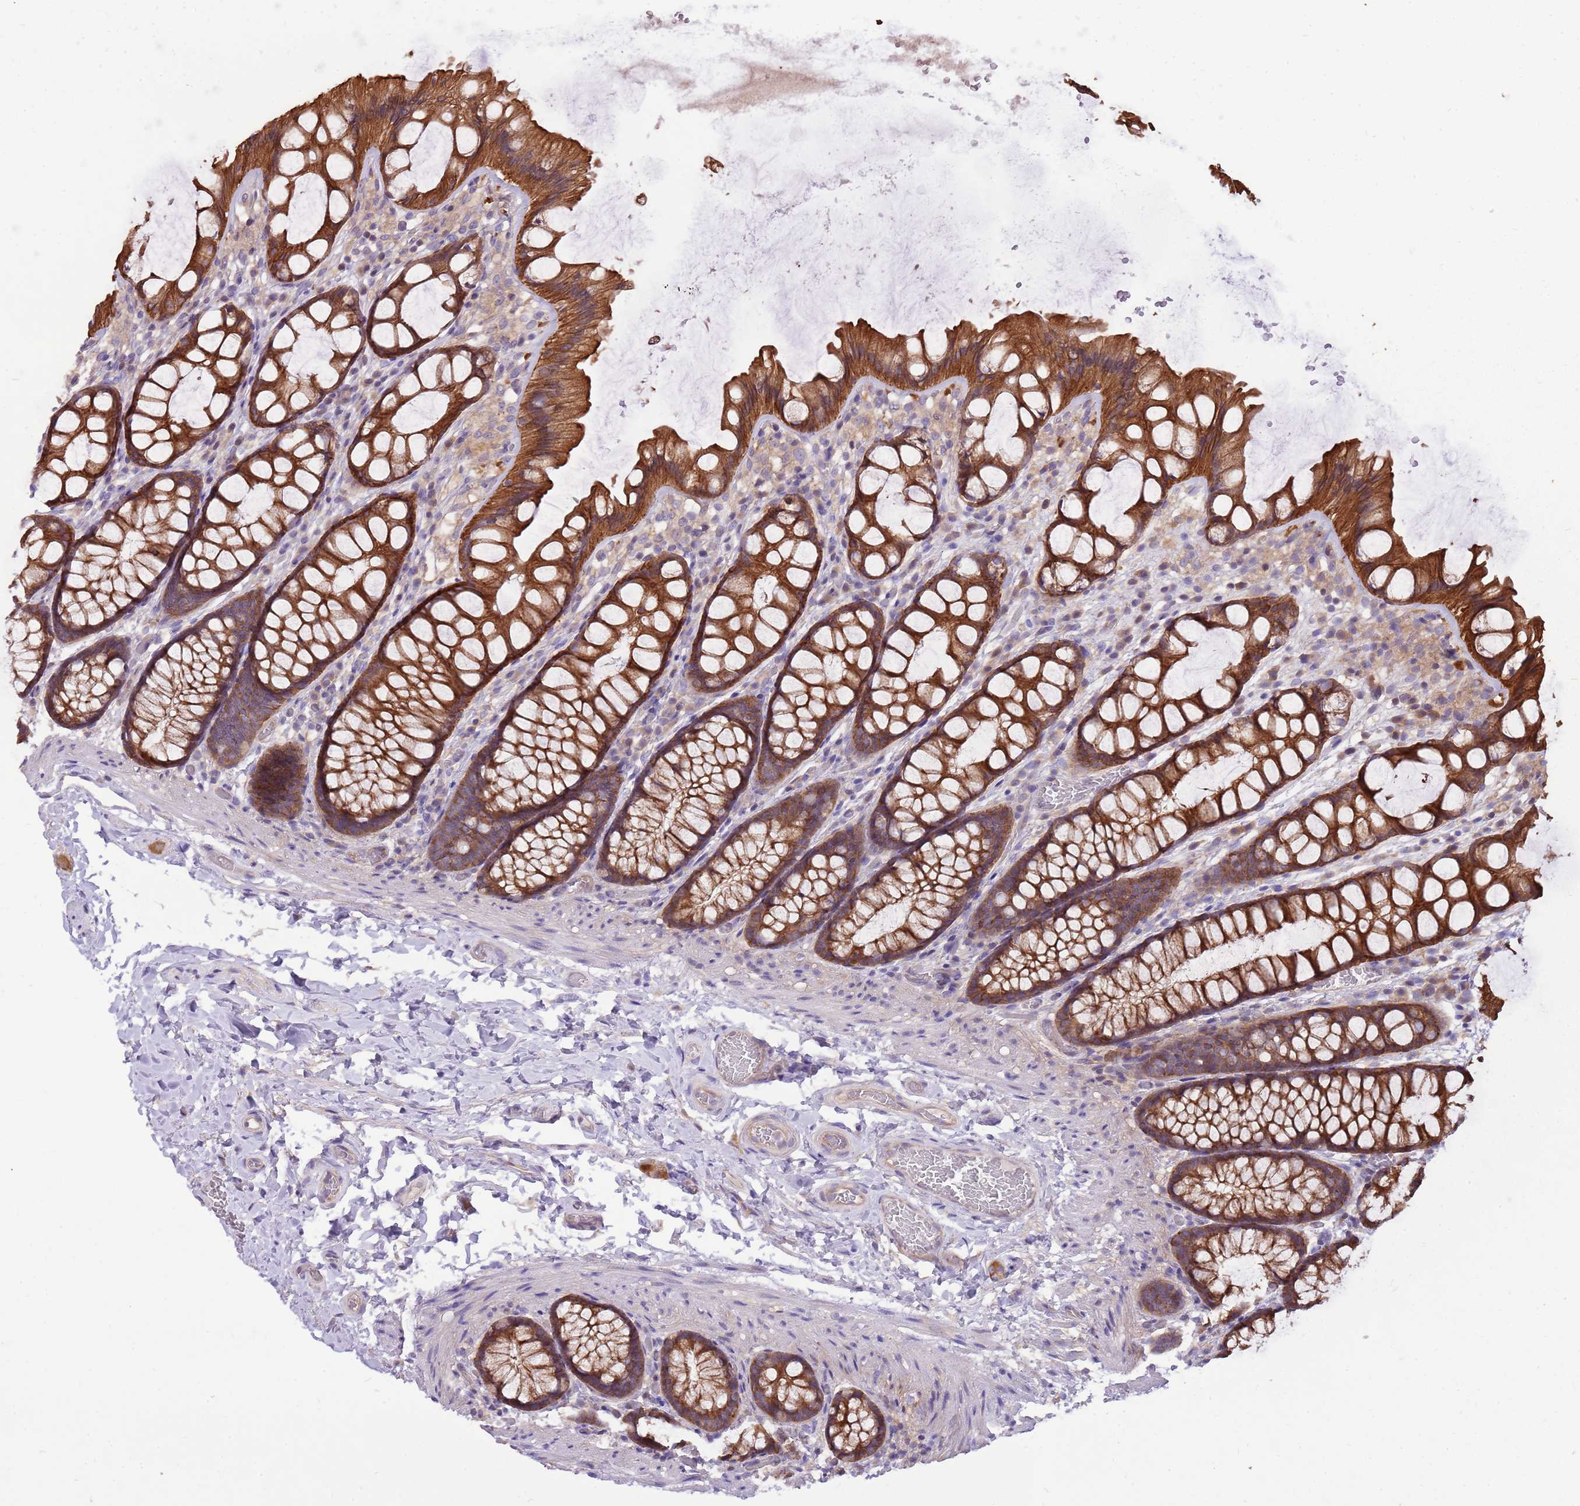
{"staining": {"intensity": "weak", "quantity": ">75%", "location": "cytoplasmic/membranous"}, "tissue": "colon", "cell_type": "Endothelial cells", "image_type": "normal", "snomed": [{"axis": "morphology", "description": "Normal tissue, NOS"}, {"axis": "topography", "description": "Colon"}], "caption": "IHC (DAB) staining of normal human colon shows weak cytoplasmic/membranous protein staining in about >75% of endothelial cells. Nuclei are stained in blue.", "gene": "WASHC4", "patient": {"sex": "male", "age": 47}}